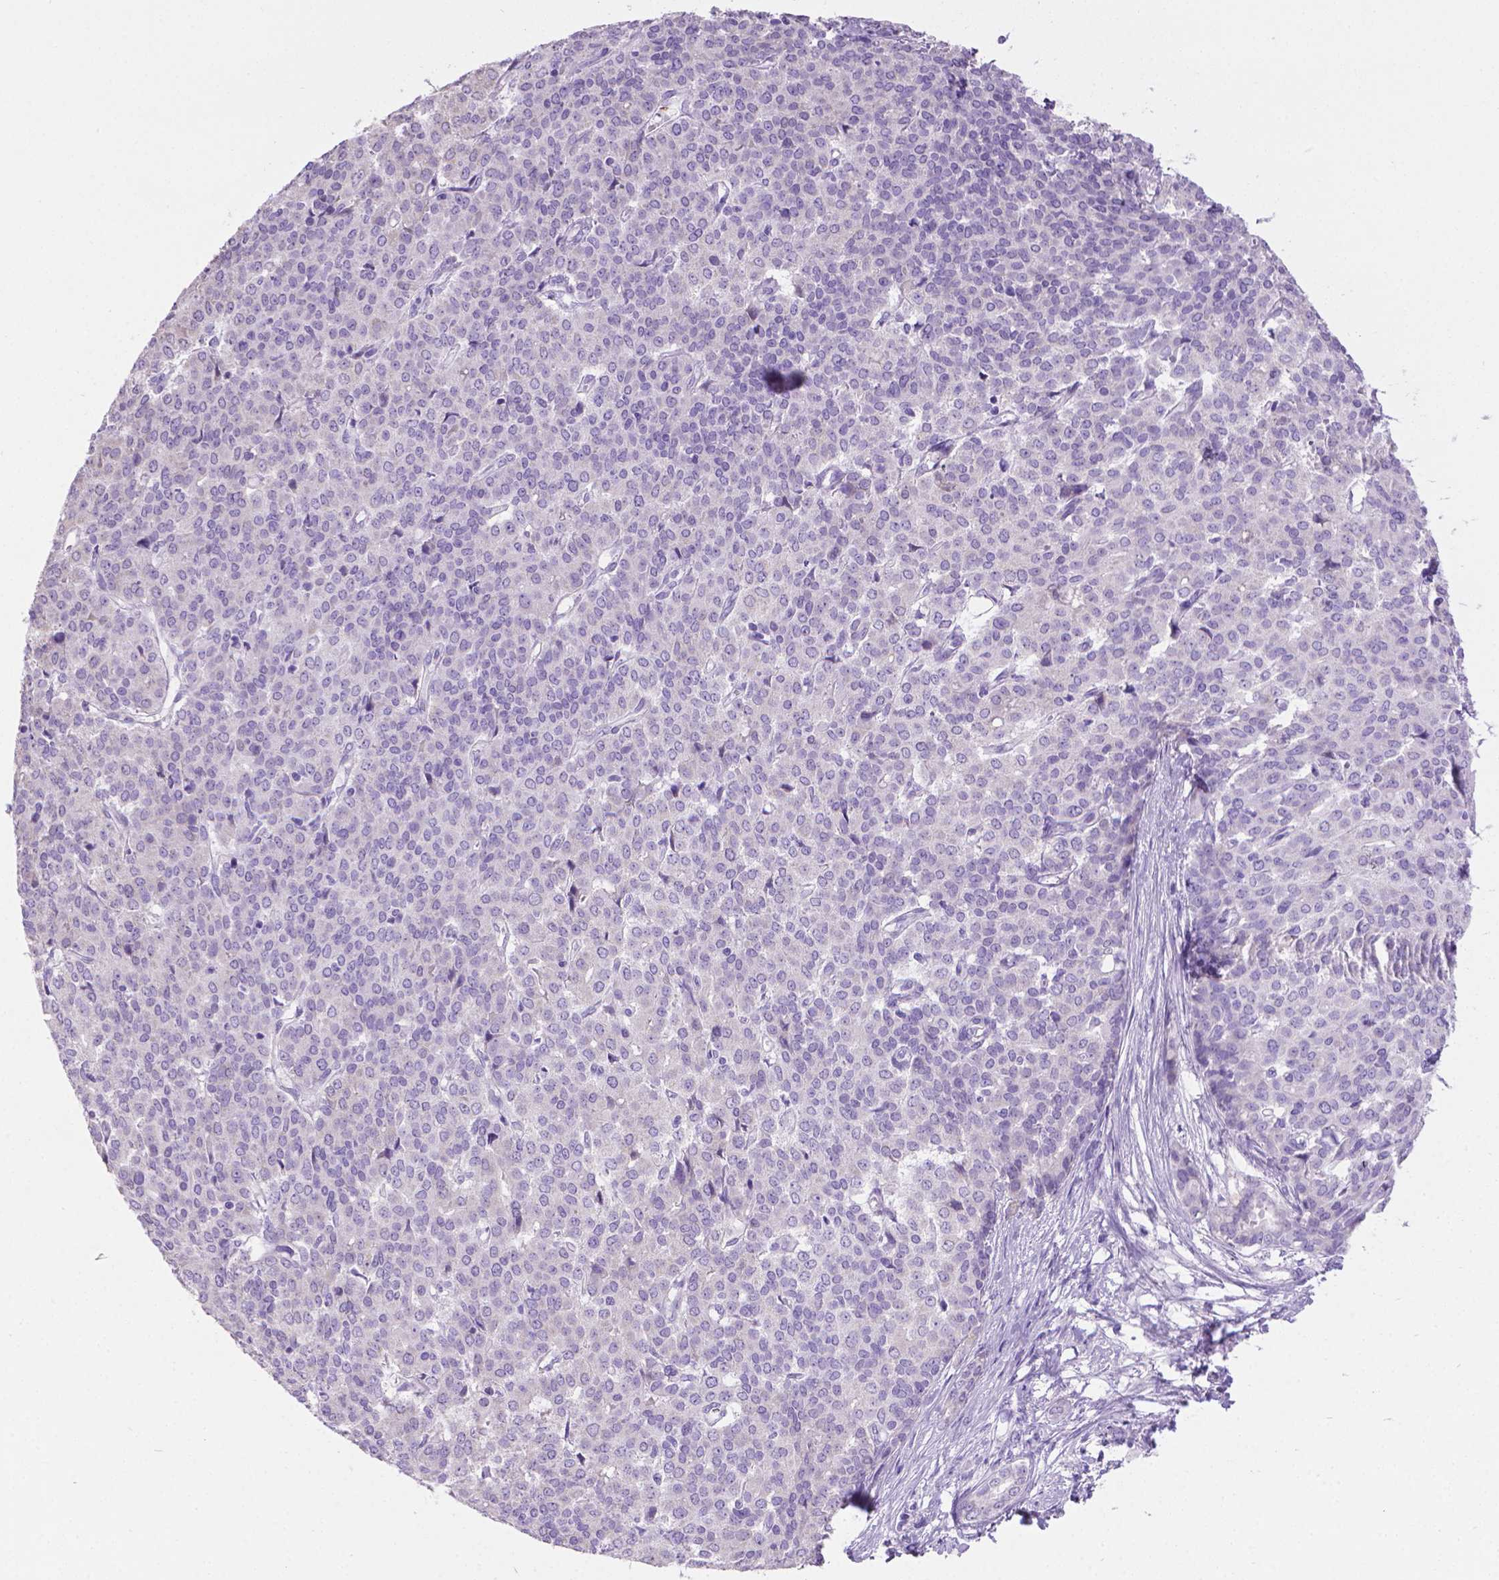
{"staining": {"intensity": "negative", "quantity": "none", "location": "none"}, "tissue": "liver cancer", "cell_type": "Tumor cells", "image_type": "cancer", "snomed": [{"axis": "morphology", "description": "Cholangiocarcinoma"}, {"axis": "topography", "description": "Liver"}], "caption": "Immunohistochemistry (IHC) of human liver cancer (cholangiocarcinoma) shows no expression in tumor cells.", "gene": "PNMA2", "patient": {"sex": "female", "age": 47}}